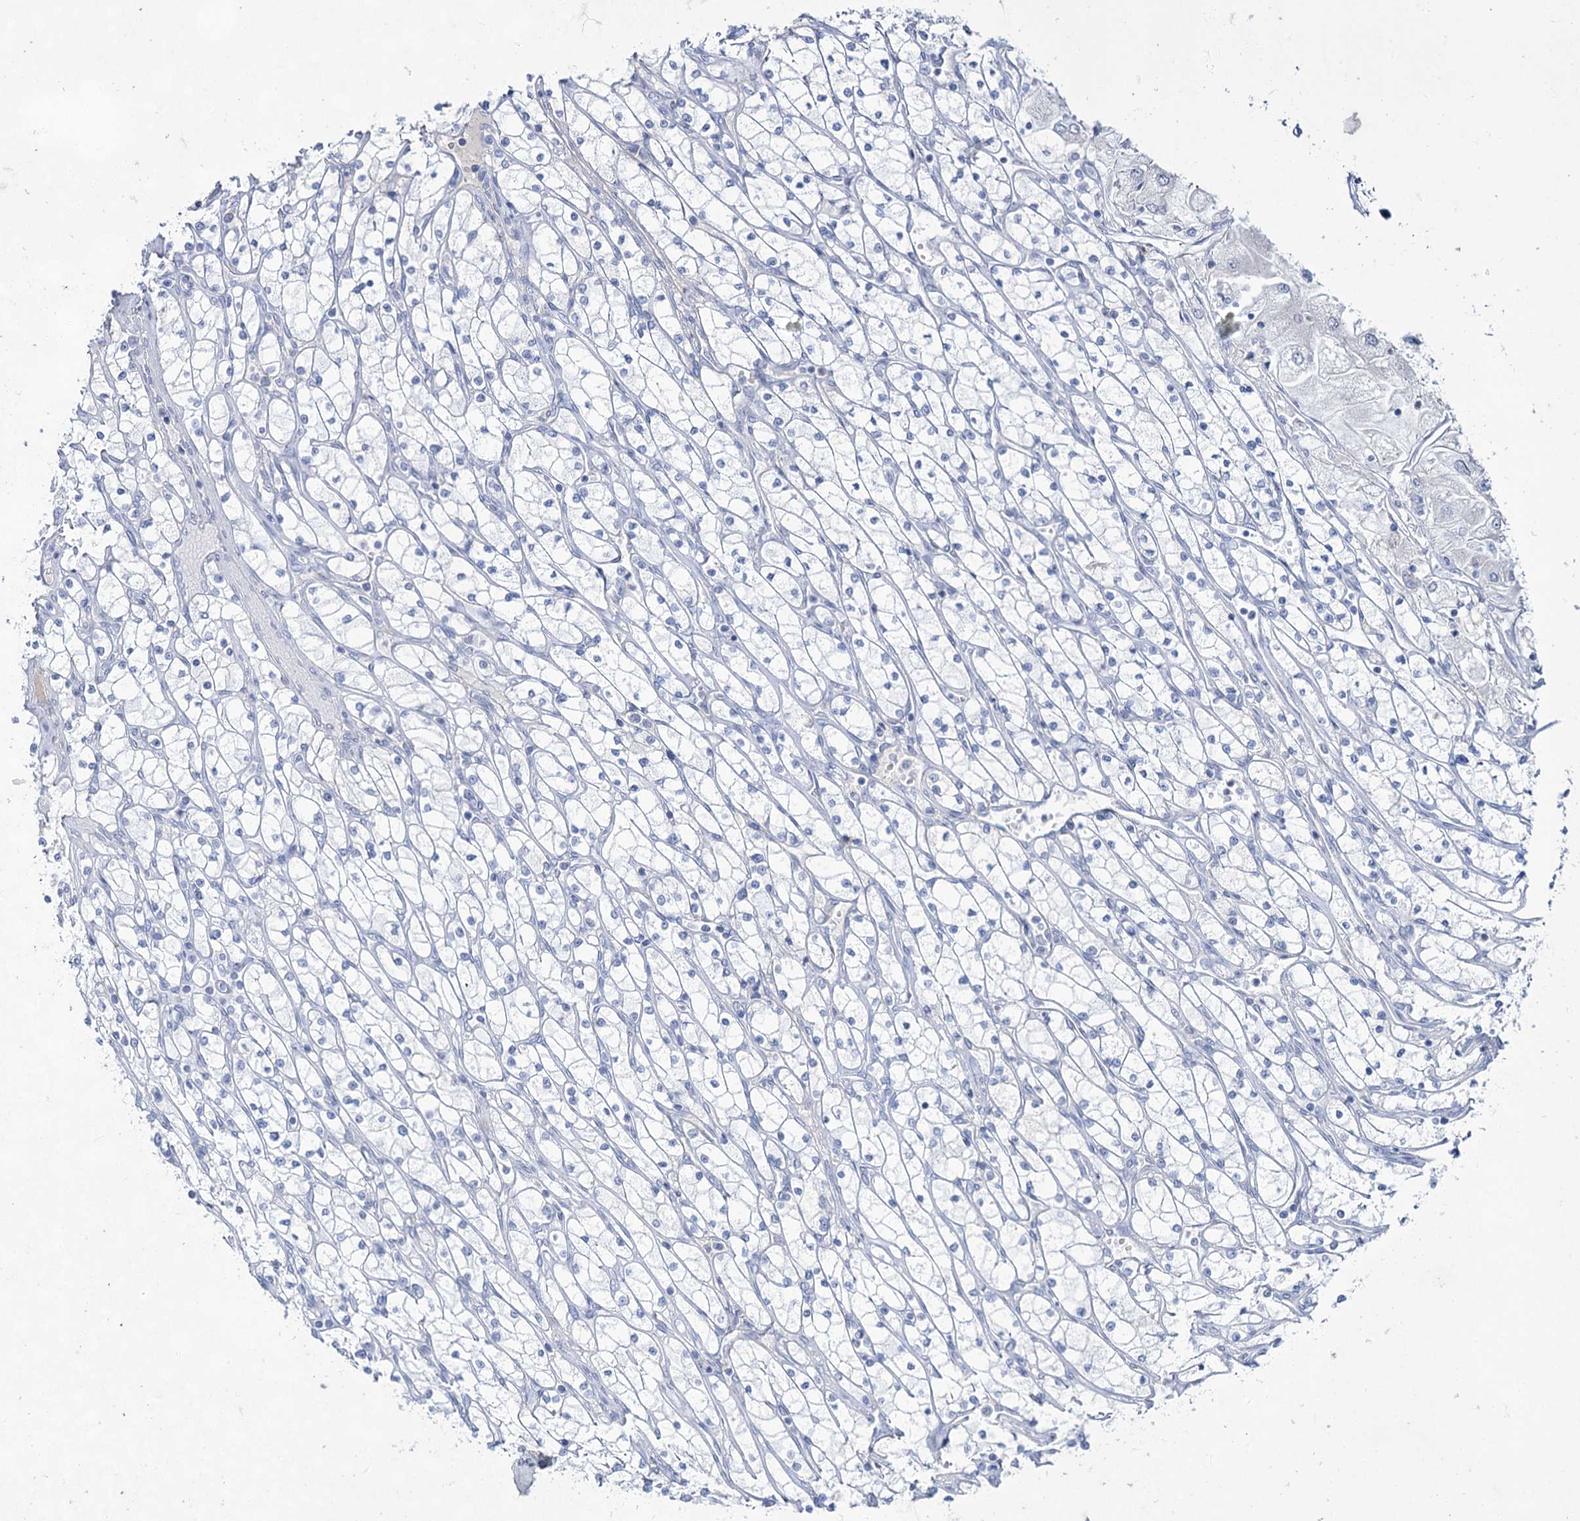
{"staining": {"intensity": "negative", "quantity": "none", "location": "none"}, "tissue": "renal cancer", "cell_type": "Tumor cells", "image_type": "cancer", "snomed": [{"axis": "morphology", "description": "Adenocarcinoma, NOS"}, {"axis": "topography", "description": "Kidney"}], "caption": "An IHC histopathology image of renal cancer is shown. There is no staining in tumor cells of renal cancer. (Brightfield microscopy of DAB (3,3'-diaminobenzidine) immunohistochemistry at high magnification).", "gene": "ACRV1", "patient": {"sex": "male", "age": 80}}